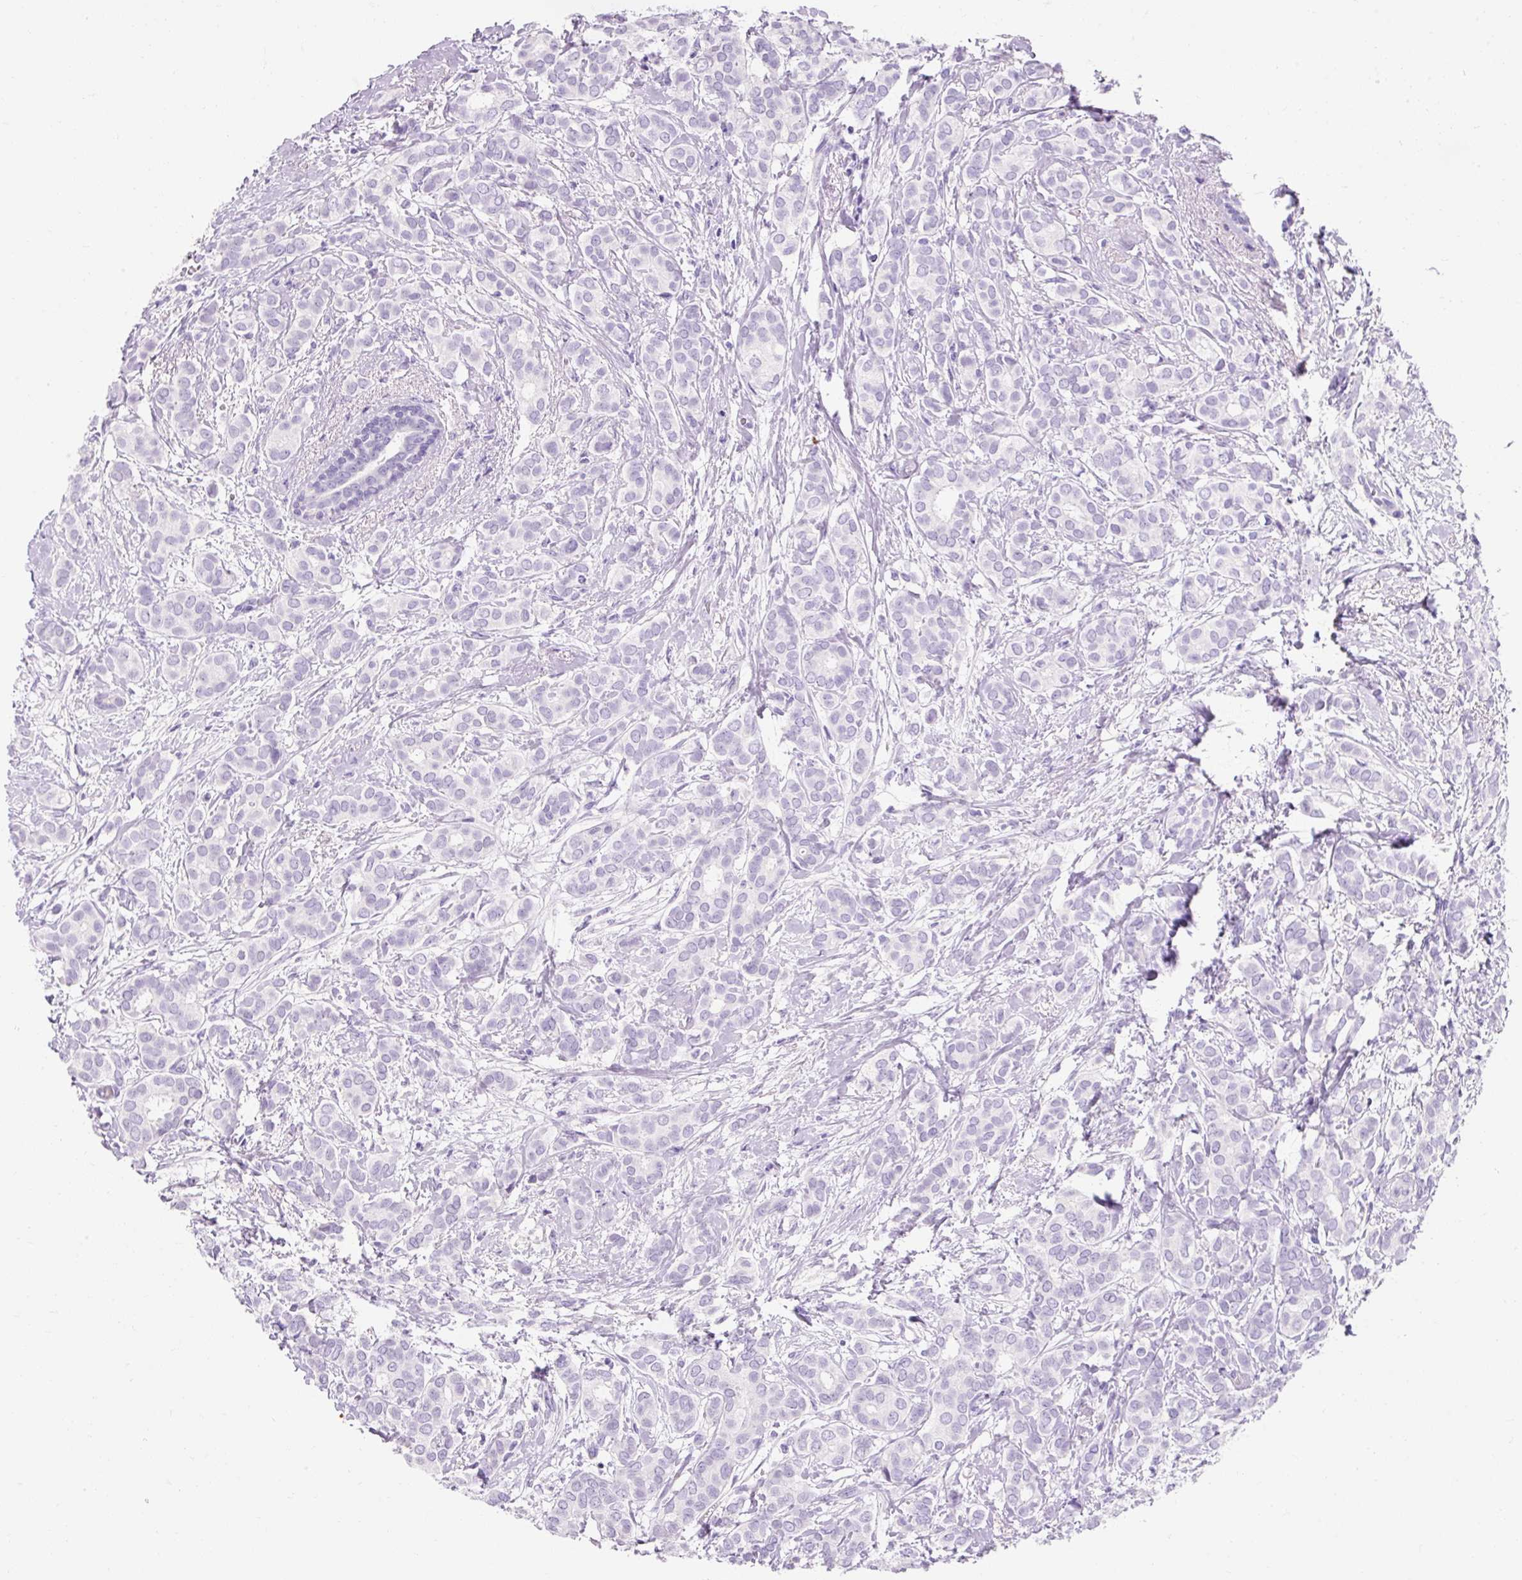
{"staining": {"intensity": "negative", "quantity": "none", "location": "none"}, "tissue": "breast cancer", "cell_type": "Tumor cells", "image_type": "cancer", "snomed": [{"axis": "morphology", "description": "Duct carcinoma"}, {"axis": "topography", "description": "Breast"}], "caption": "Tumor cells are negative for brown protein staining in breast cancer.", "gene": "CLDN25", "patient": {"sex": "female", "age": 73}}